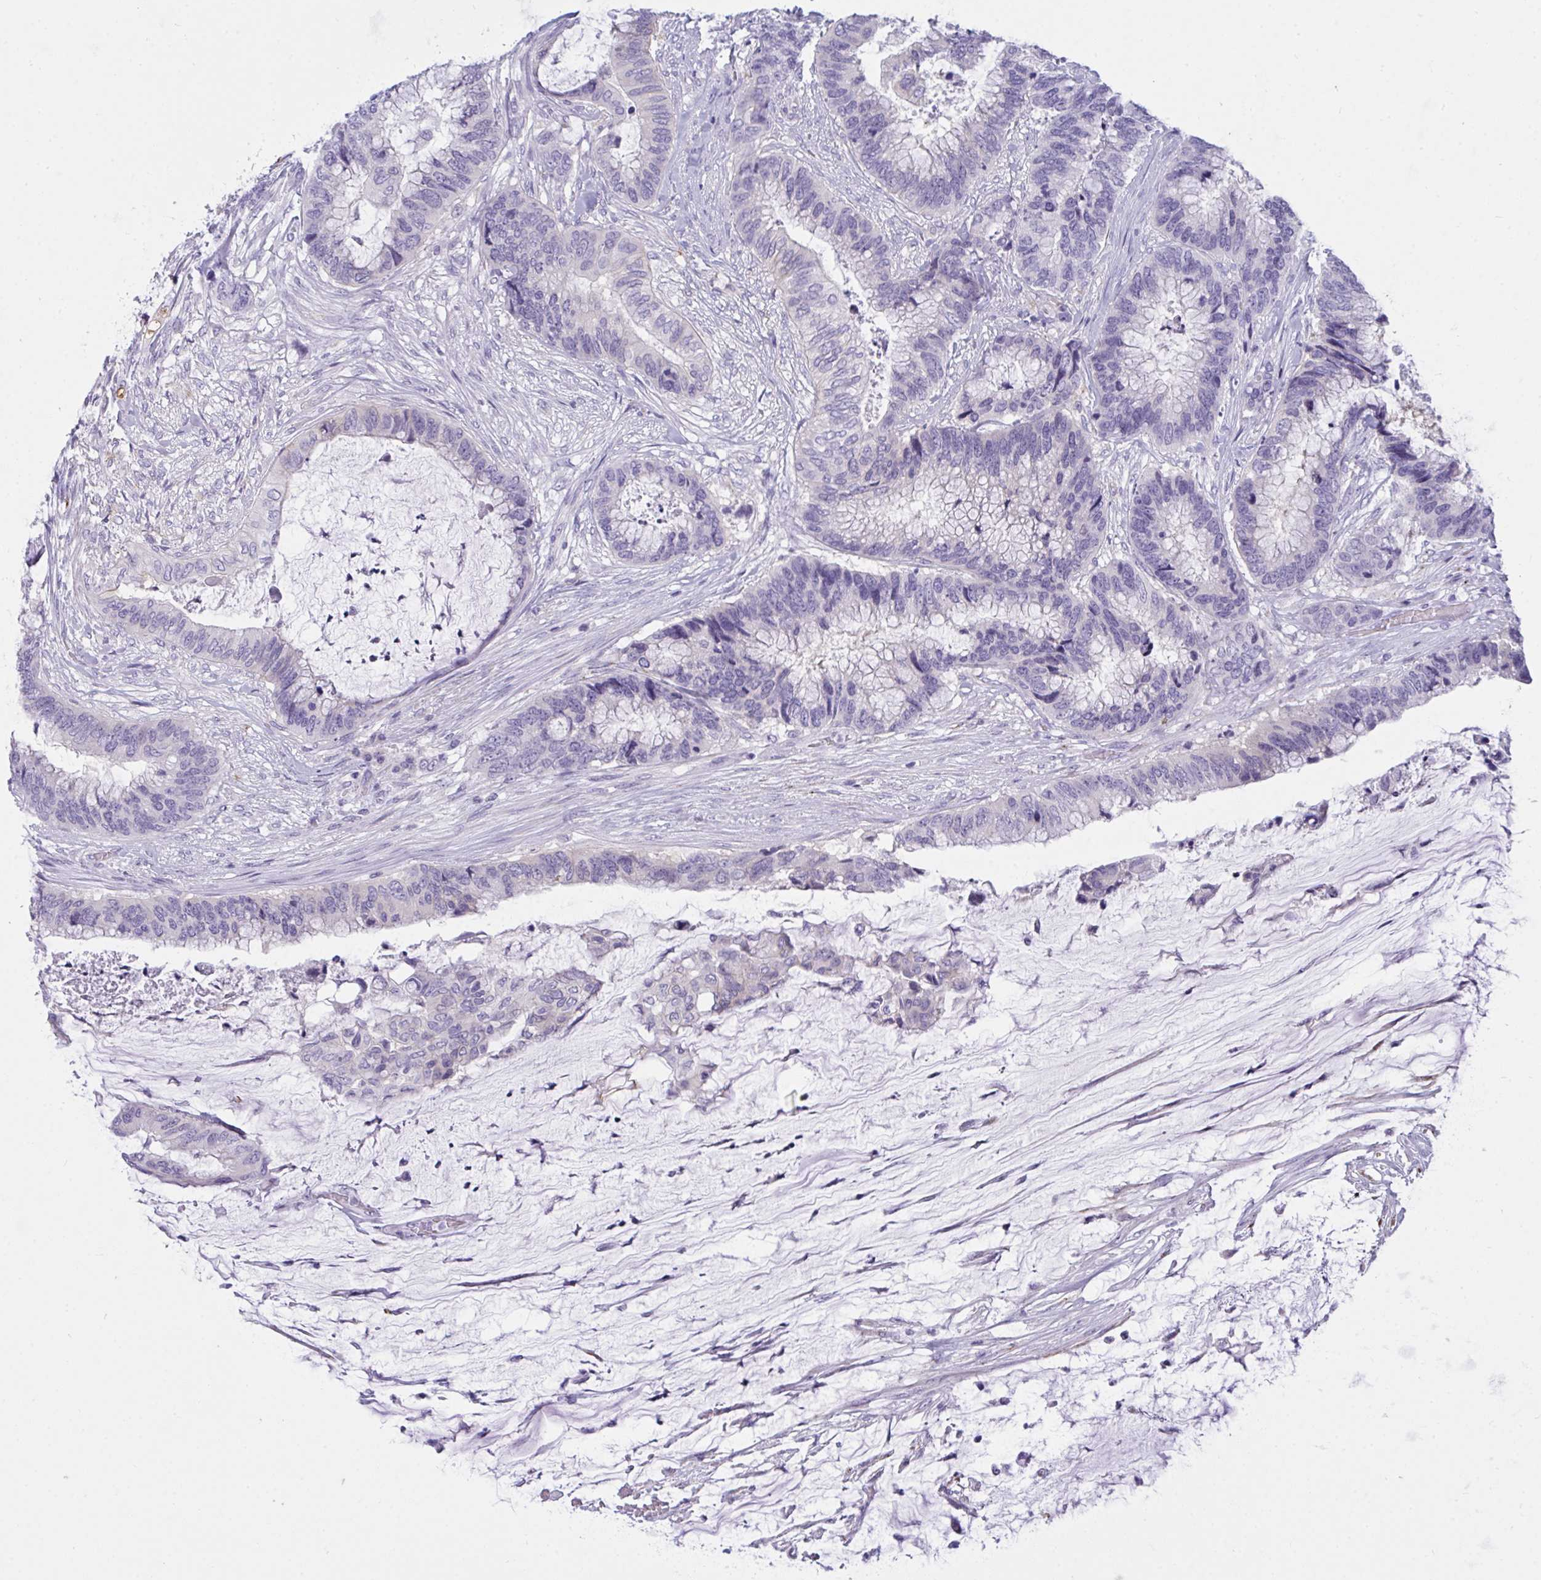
{"staining": {"intensity": "negative", "quantity": "none", "location": "none"}, "tissue": "colorectal cancer", "cell_type": "Tumor cells", "image_type": "cancer", "snomed": [{"axis": "morphology", "description": "Adenocarcinoma, NOS"}, {"axis": "topography", "description": "Rectum"}], "caption": "Colorectal cancer (adenocarcinoma) was stained to show a protein in brown. There is no significant staining in tumor cells.", "gene": "SEMA6B", "patient": {"sex": "female", "age": 59}}